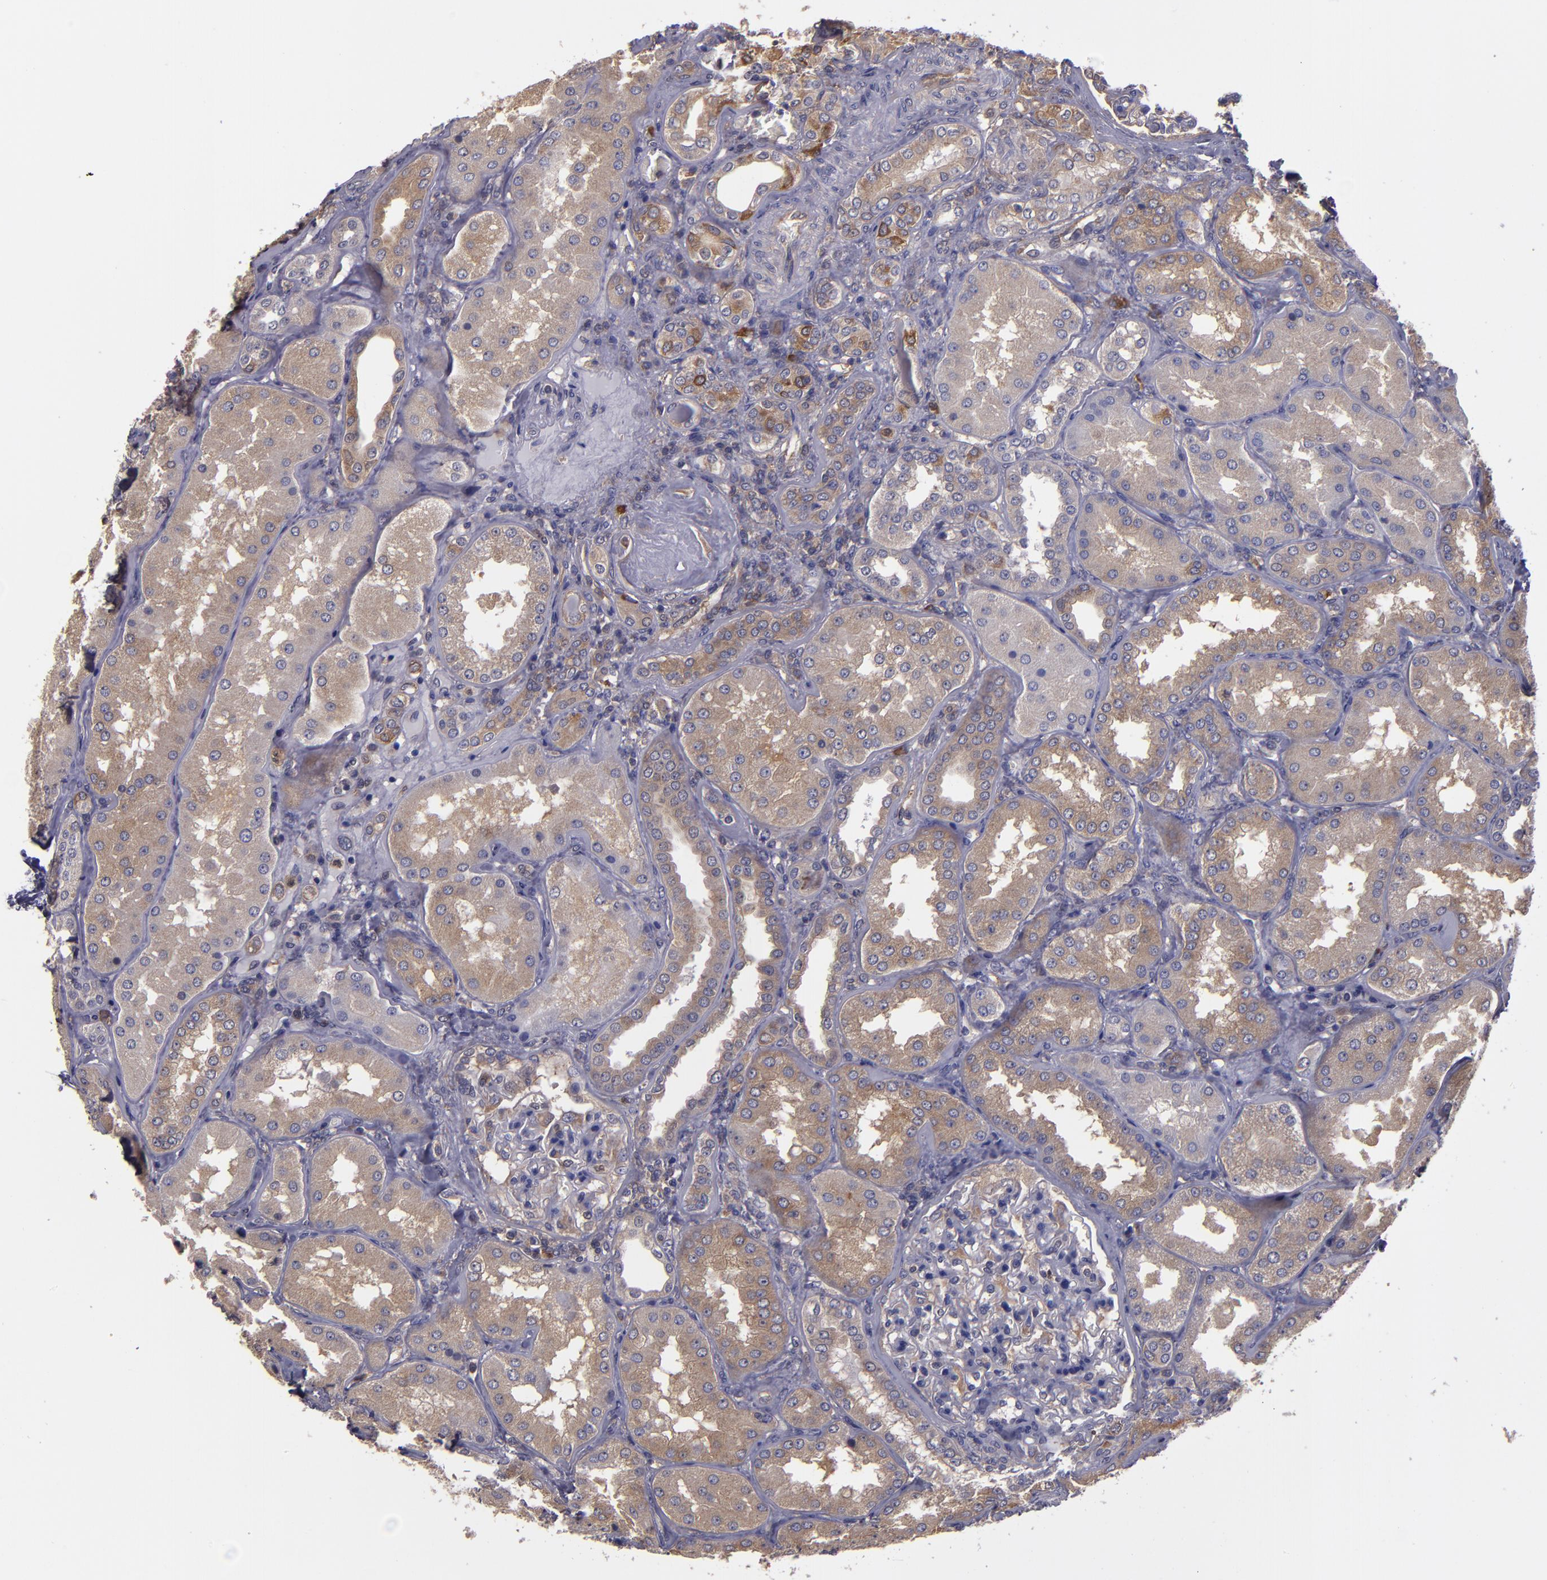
{"staining": {"intensity": "weak", "quantity": "<25%", "location": "cytoplasmic/membranous"}, "tissue": "kidney", "cell_type": "Cells in glomeruli", "image_type": "normal", "snomed": [{"axis": "morphology", "description": "Normal tissue, NOS"}, {"axis": "topography", "description": "Kidney"}], "caption": "IHC image of normal kidney: human kidney stained with DAB demonstrates no significant protein expression in cells in glomeruli. (Stains: DAB (3,3'-diaminobenzidine) immunohistochemistry with hematoxylin counter stain, Microscopy: brightfield microscopy at high magnification).", "gene": "CARS1", "patient": {"sex": "female", "age": 56}}